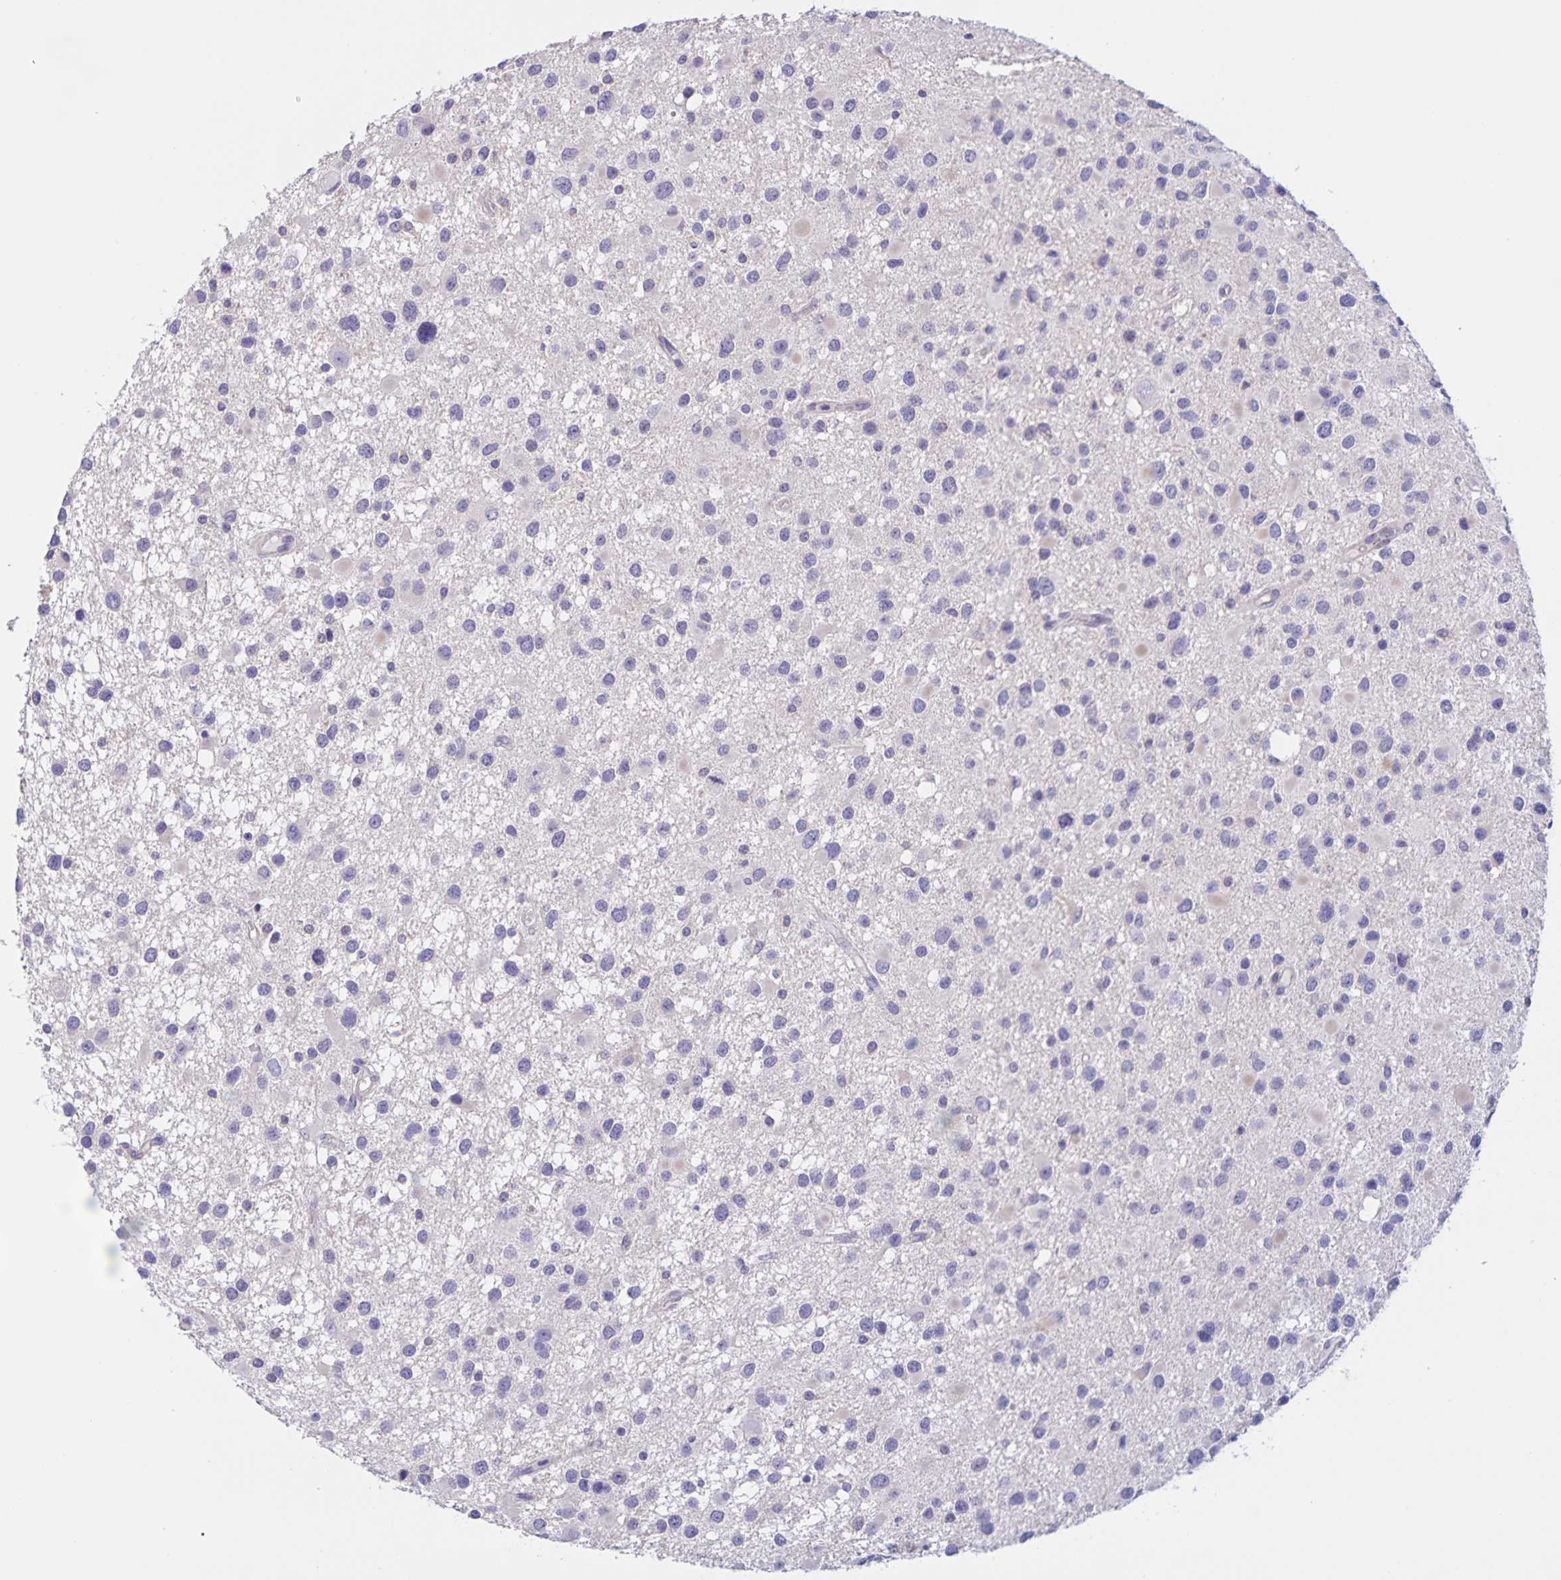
{"staining": {"intensity": "negative", "quantity": "none", "location": "none"}, "tissue": "glioma", "cell_type": "Tumor cells", "image_type": "cancer", "snomed": [{"axis": "morphology", "description": "Glioma, malignant, Low grade"}, {"axis": "topography", "description": "Brain"}], "caption": "Immunohistochemical staining of human glioma displays no significant staining in tumor cells. The staining was performed using DAB (3,3'-diaminobenzidine) to visualize the protein expression in brown, while the nuclei were stained in blue with hematoxylin (Magnification: 20x).", "gene": "DMGDH", "patient": {"sex": "female", "age": 32}}